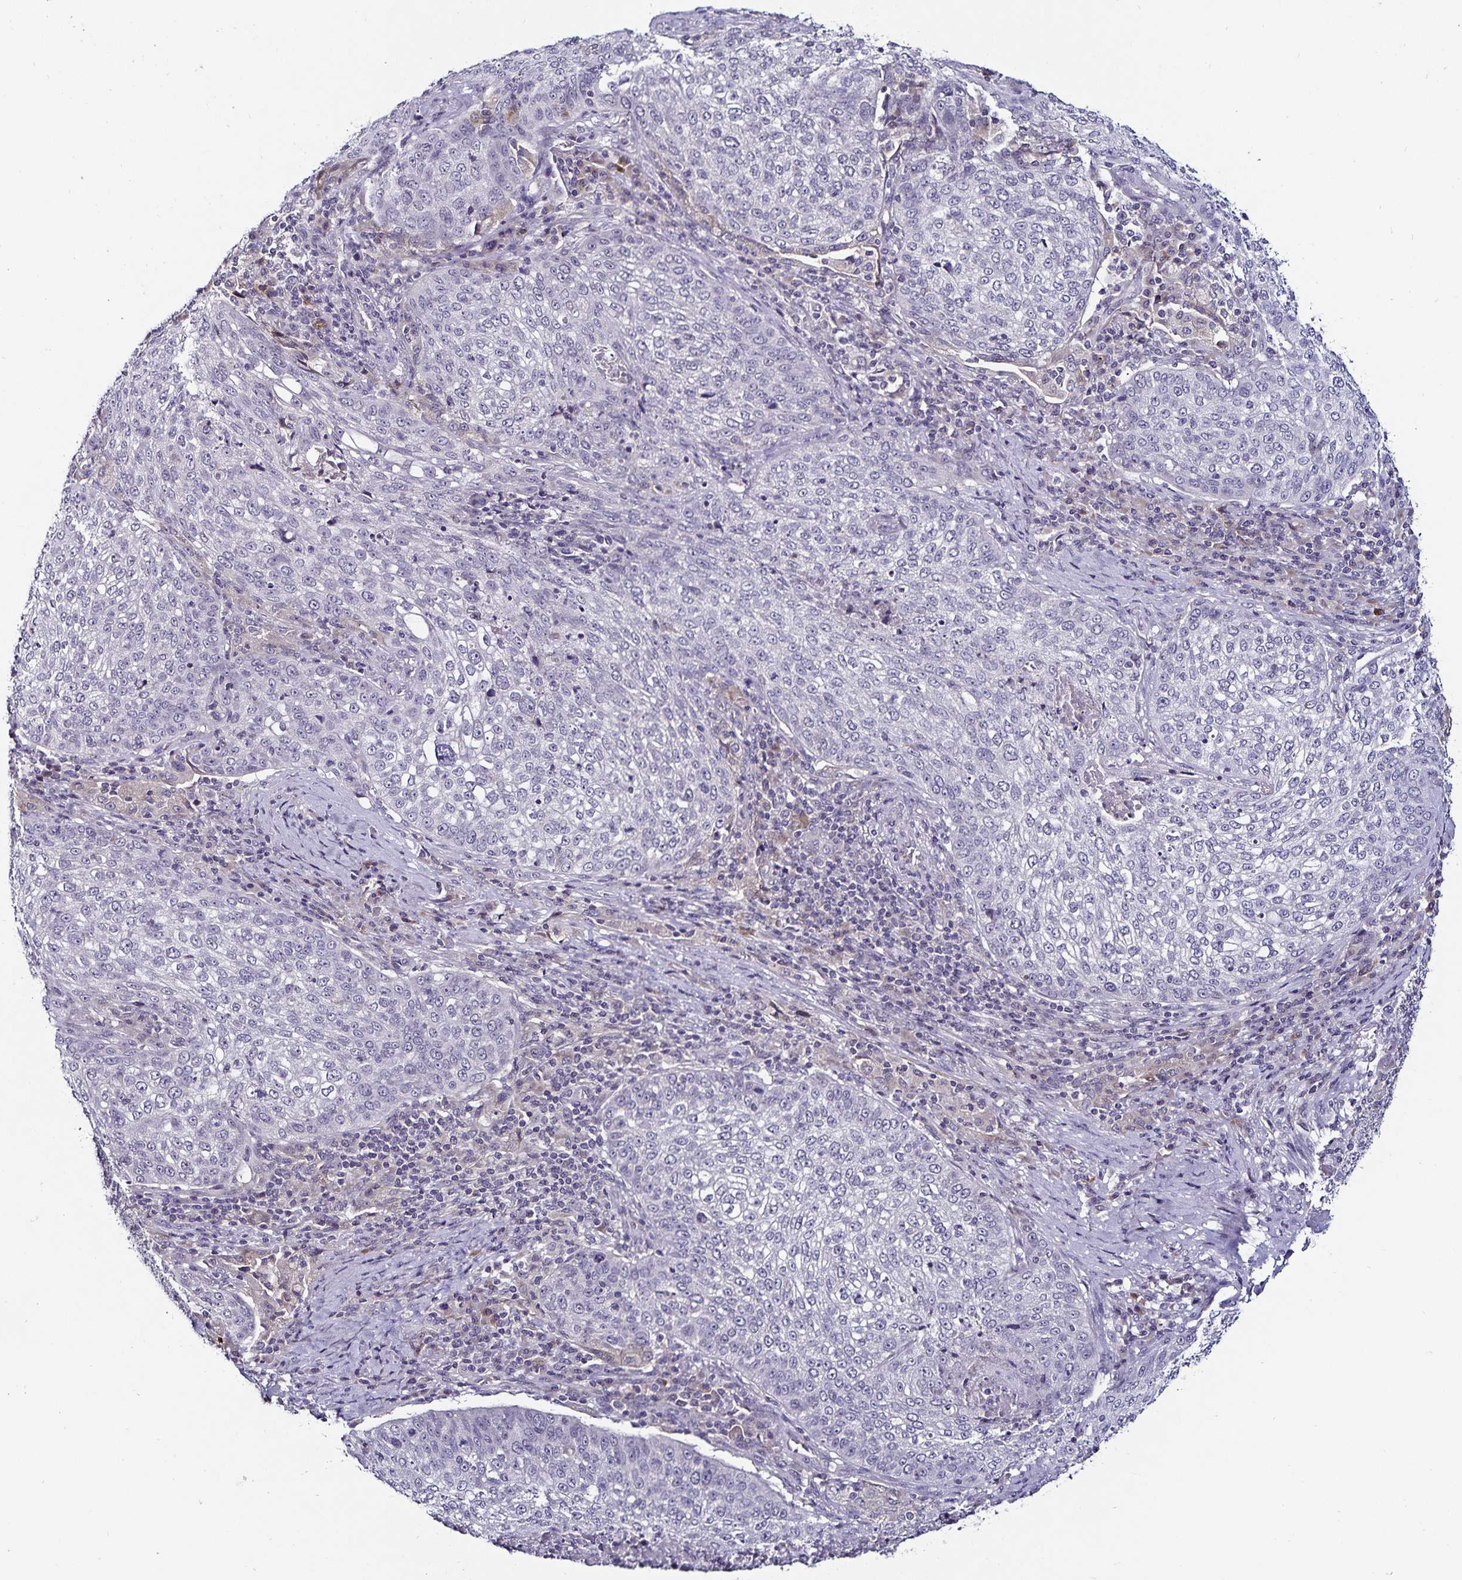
{"staining": {"intensity": "negative", "quantity": "none", "location": "none"}, "tissue": "lung cancer", "cell_type": "Tumor cells", "image_type": "cancer", "snomed": [{"axis": "morphology", "description": "Squamous cell carcinoma, NOS"}, {"axis": "topography", "description": "Lung"}], "caption": "This is an immunohistochemistry photomicrograph of human lung cancer. There is no expression in tumor cells.", "gene": "ACSL5", "patient": {"sex": "male", "age": 63}}